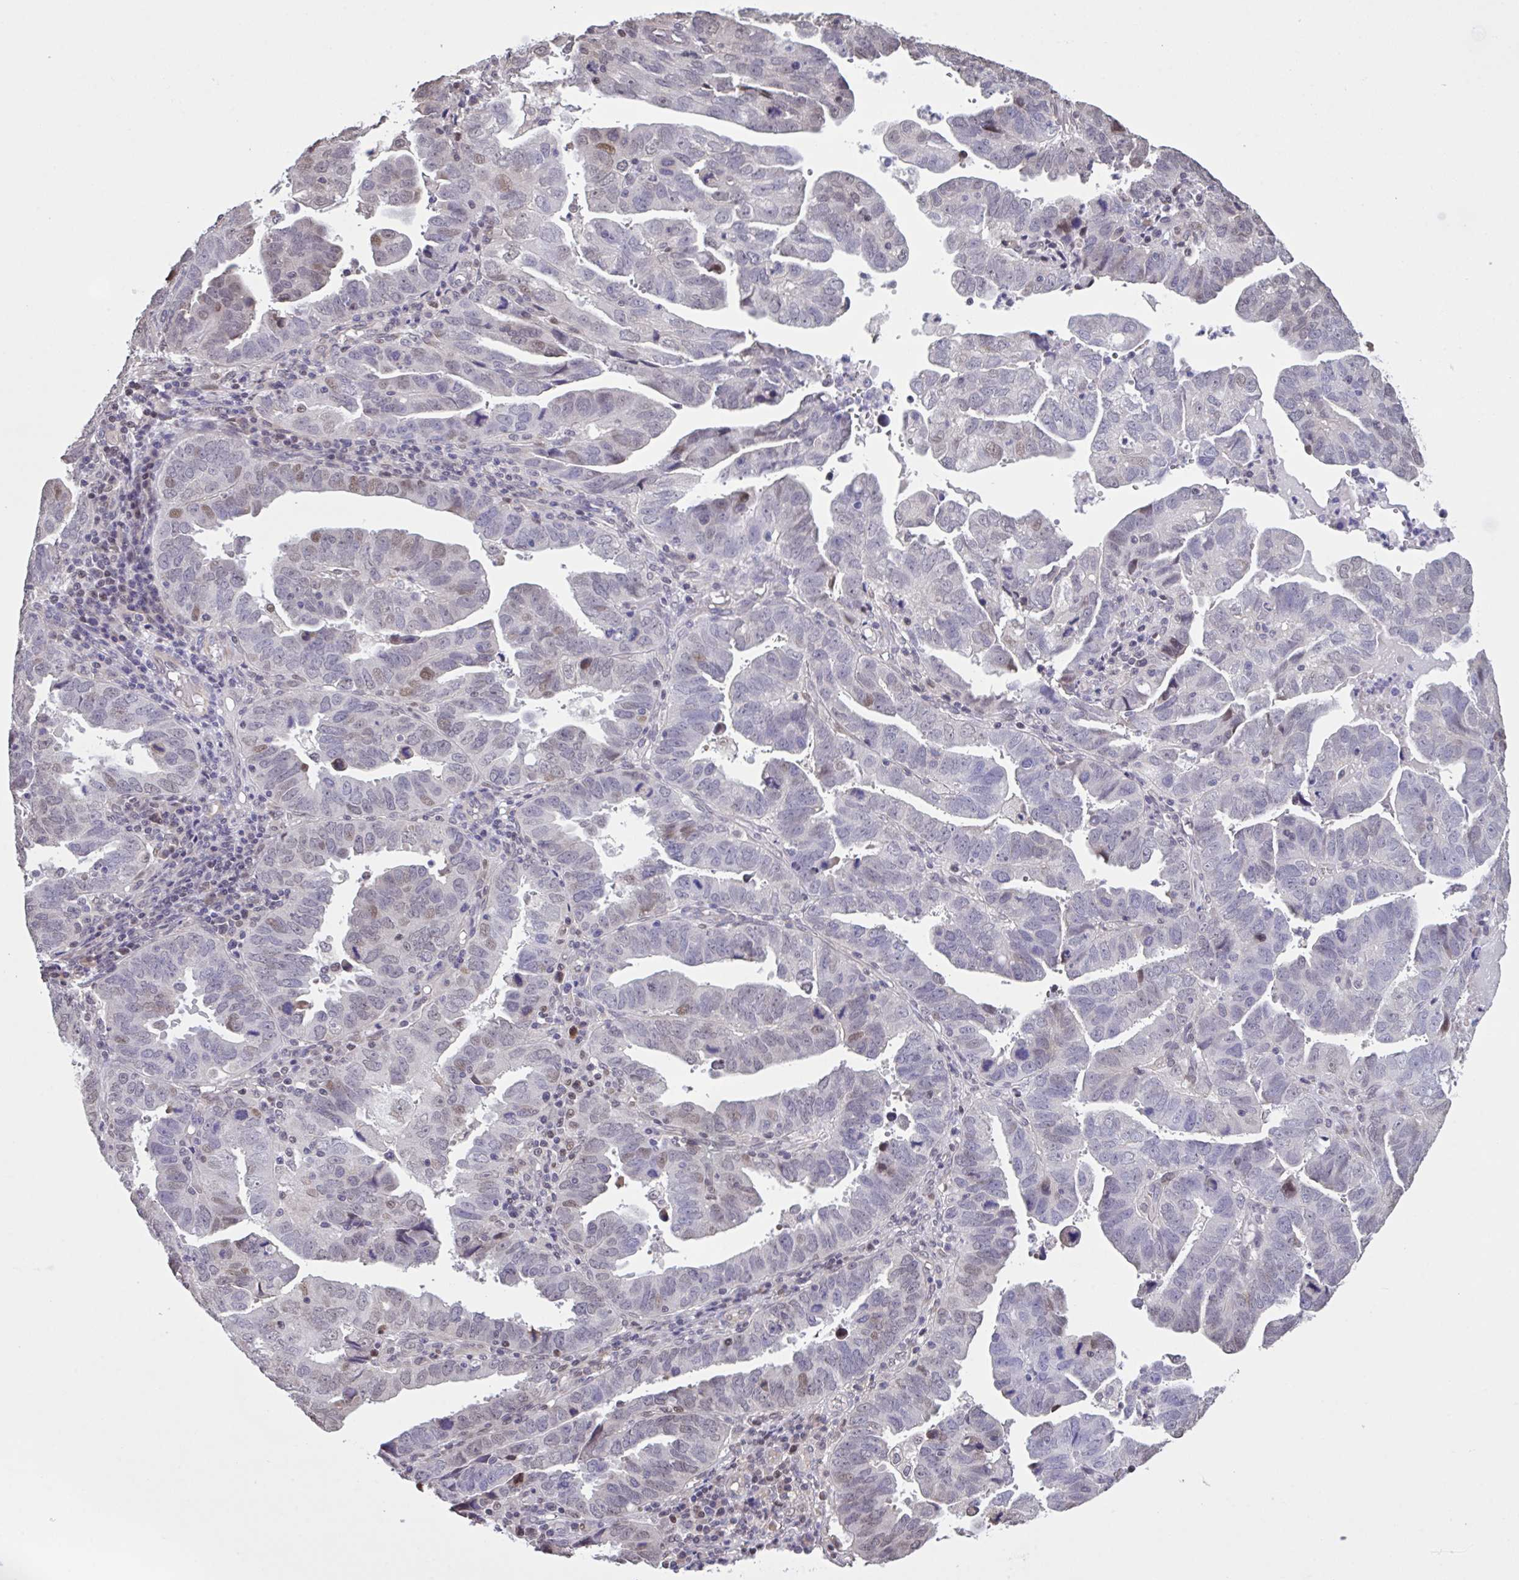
{"staining": {"intensity": "moderate", "quantity": "<25%", "location": "nuclear"}, "tissue": "endometrial cancer", "cell_type": "Tumor cells", "image_type": "cancer", "snomed": [{"axis": "morphology", "description": "Adenocarcinoma, NOS"}, {"axis": "topography", "description": "Uterus"}], "caption": "High-power microscopy captured an IHC micrograph of endometrial cancer, revealing moderate nuclear positivity in approximately <25% of tumor cells. The staining was performed using DAB, with brown indicating positive protein expression. Nuclei are stained blue with hematoxylin.", "gene": "MRGPRX2", "patient": {"sex": "female", "age": 62}}